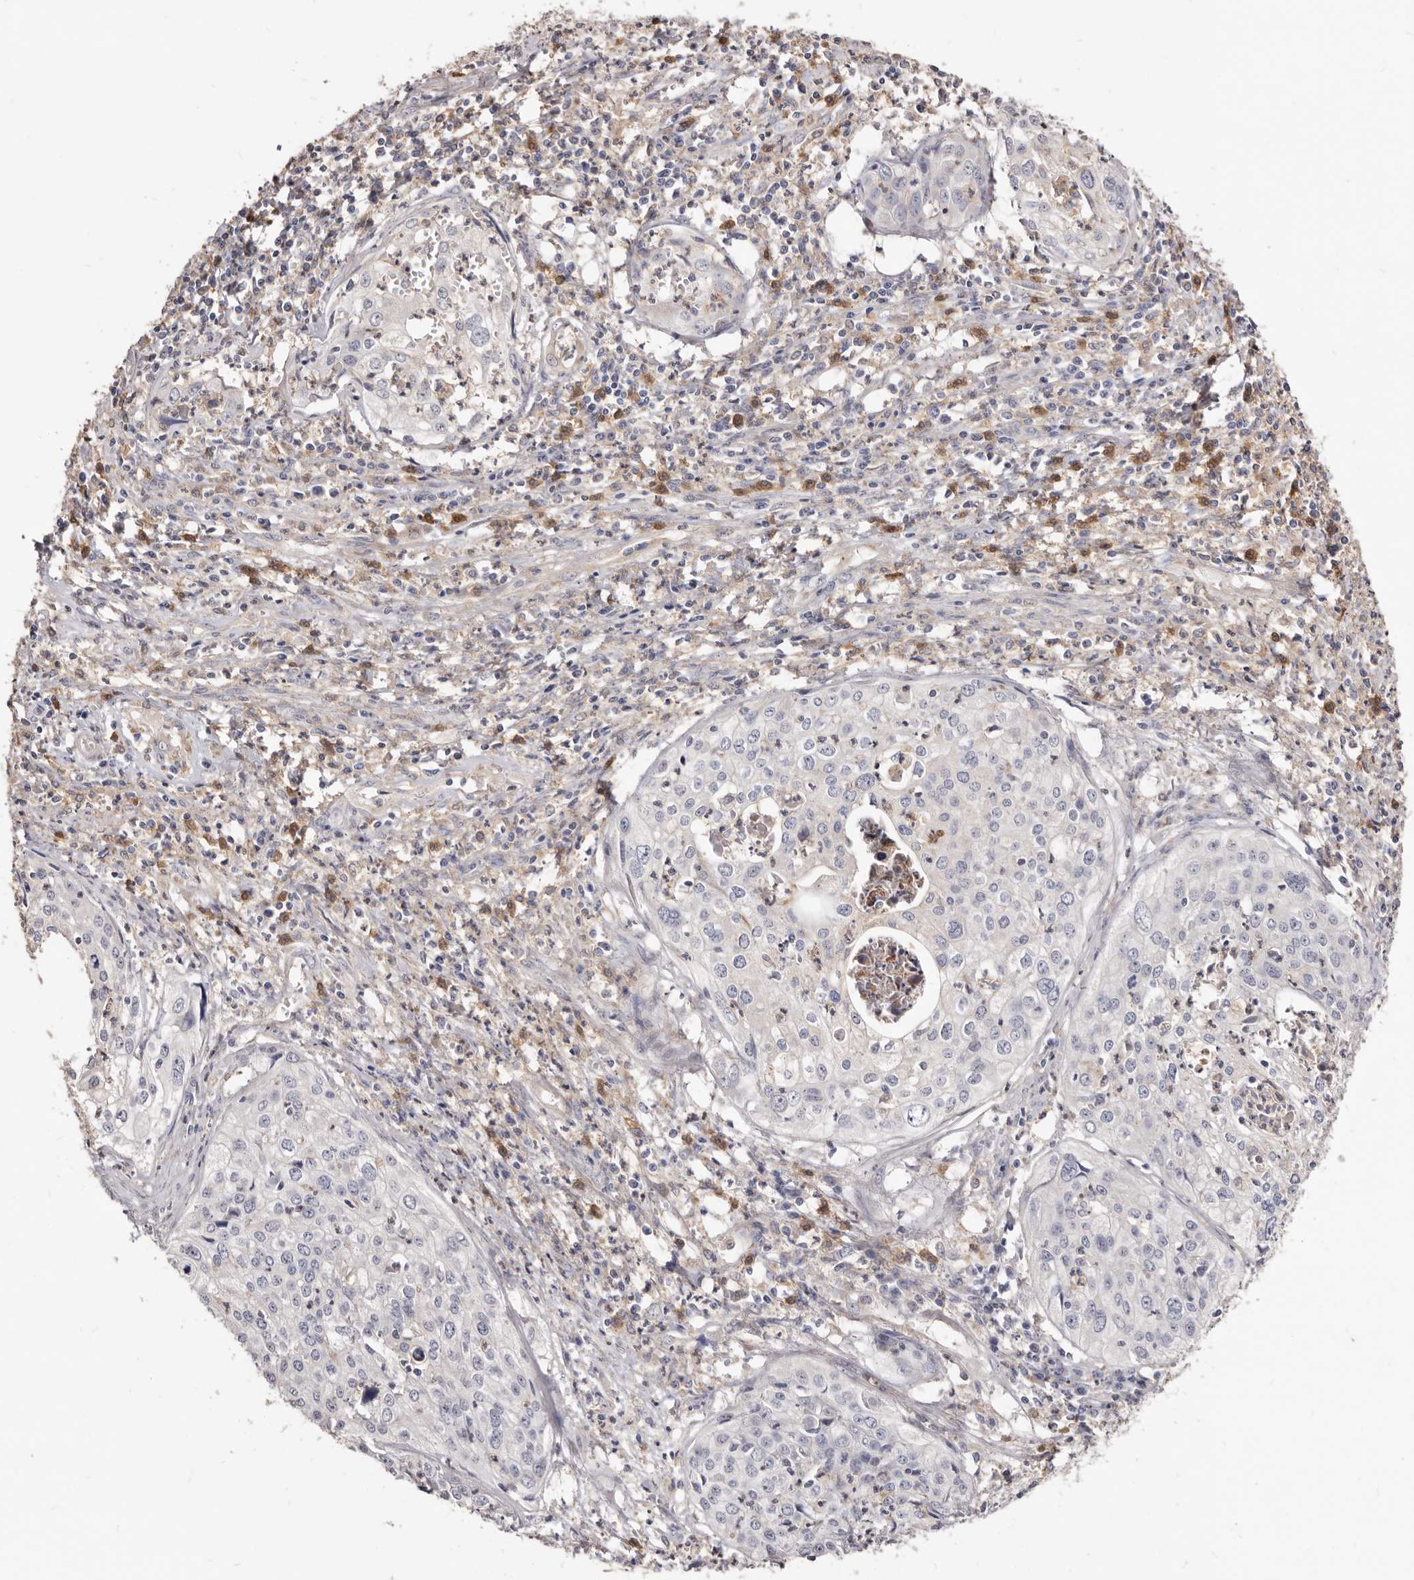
{"staining": {"intensity": "negative", "quantity": "none", "location": "none"}, "tissue": "cervical cancer", "cell_type": "Tumor cells", "image_type": "cancer", "snomed": [{"axis": "morphology", "description": "Squamous cell carcinoma, NOS"}, {"axis": "topography", "description": "Cervix"}], "caption": "Cervical squamous cell carcinoma was stained to show a protein in brown. There is no significant expression in tumor cells.", "gene": "LRRC25", "patient": {"sex": "female", "age": 31}}